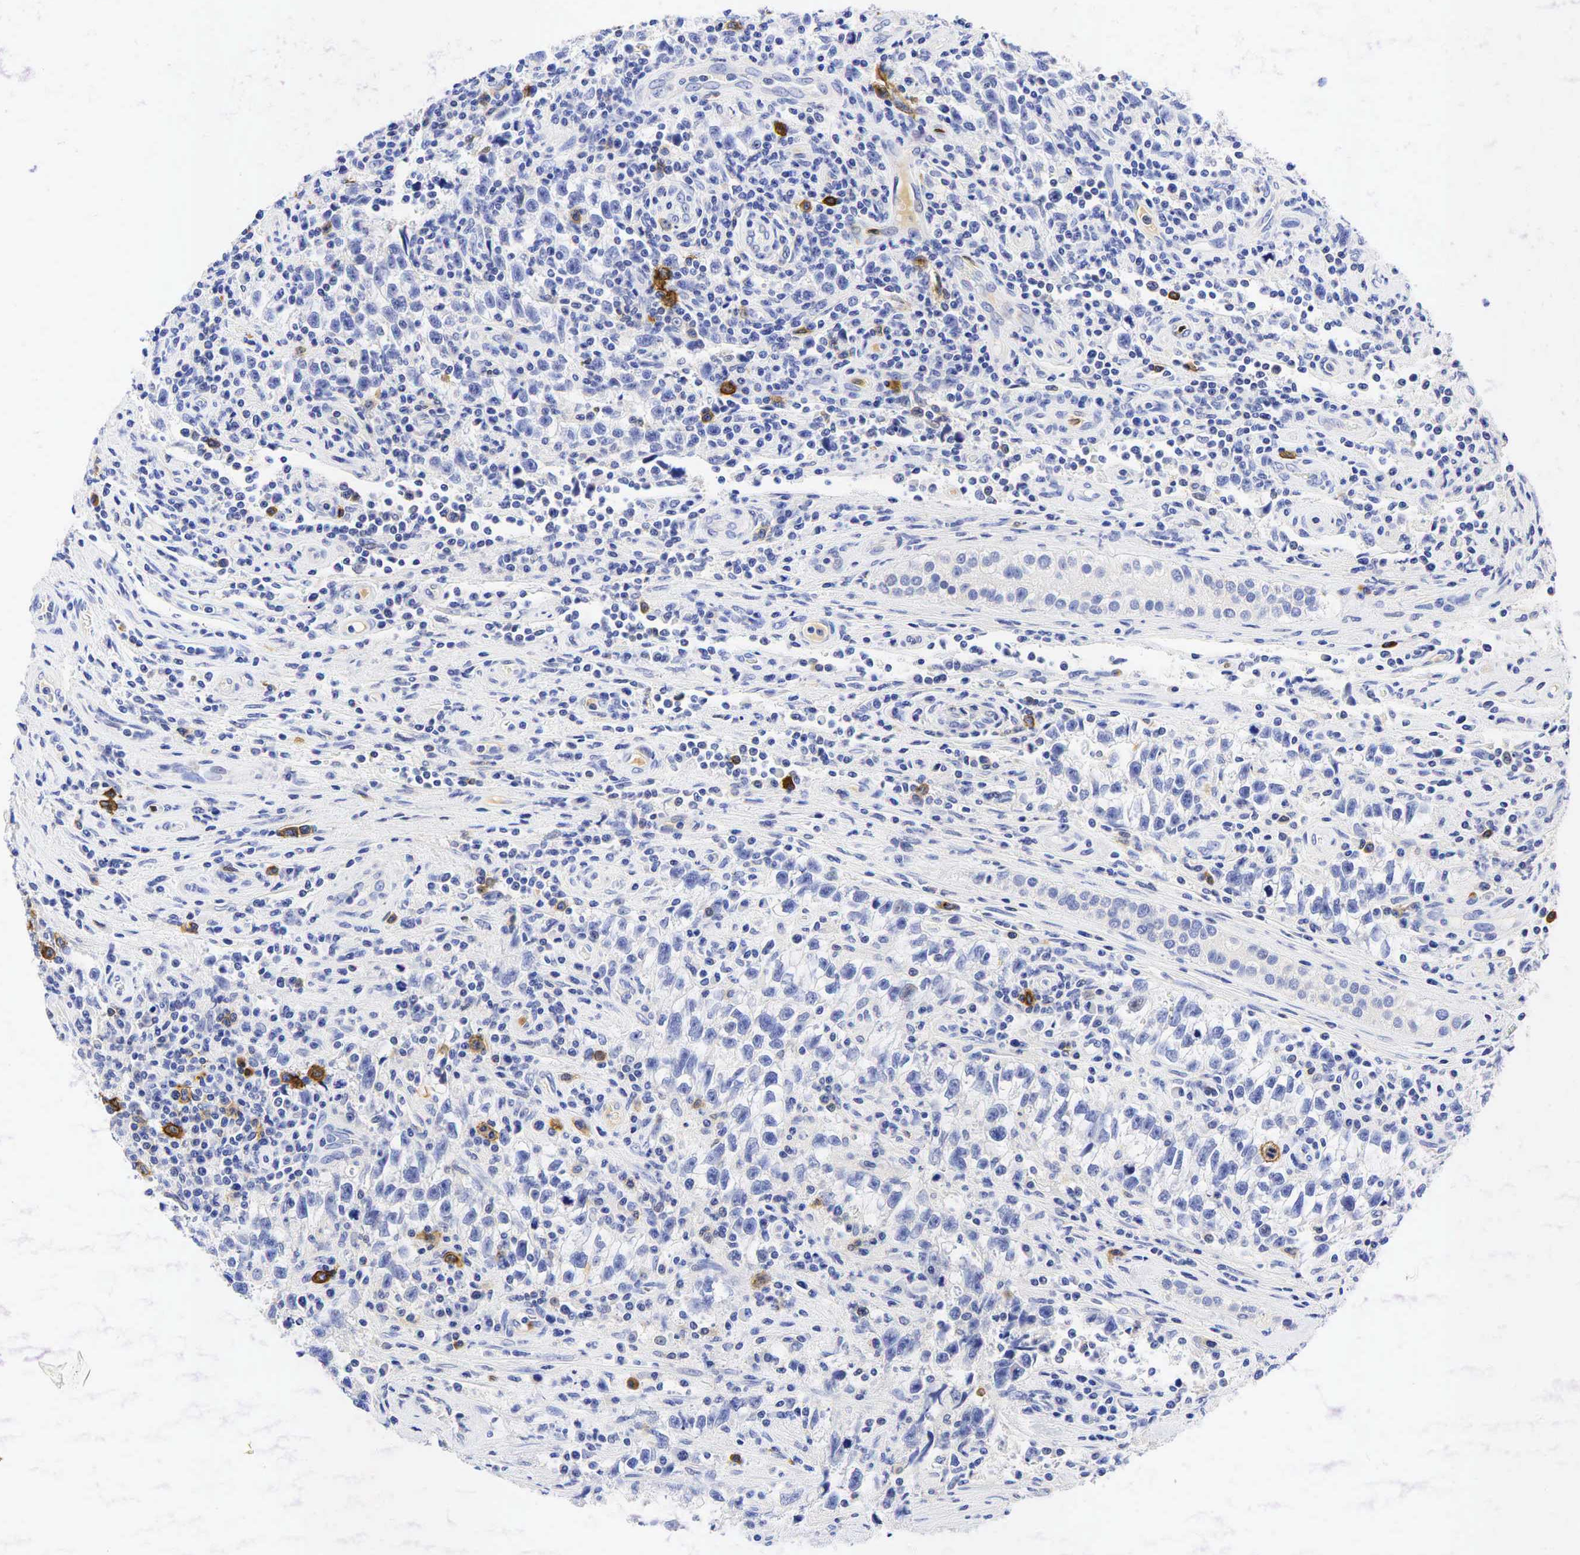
{"staining": {"intensity": "negative", "quantity": "none", "location": "none"}, "tissue": "testis cancer", "cell_type": "Tumor cells", "image_type": "cancer", "snomed": [{"axis": "morphology", "description": "Seminoma, NOS"}, {"axis": "topography", "description": "Testis"}], "caption": "Immunohistochemistry micrograph of testis cancer stained for a protein (brown), which displays no staining in tumor cells.", "gene": "TNFRSF8", "patient": {"sex": "male", "age": 38}}